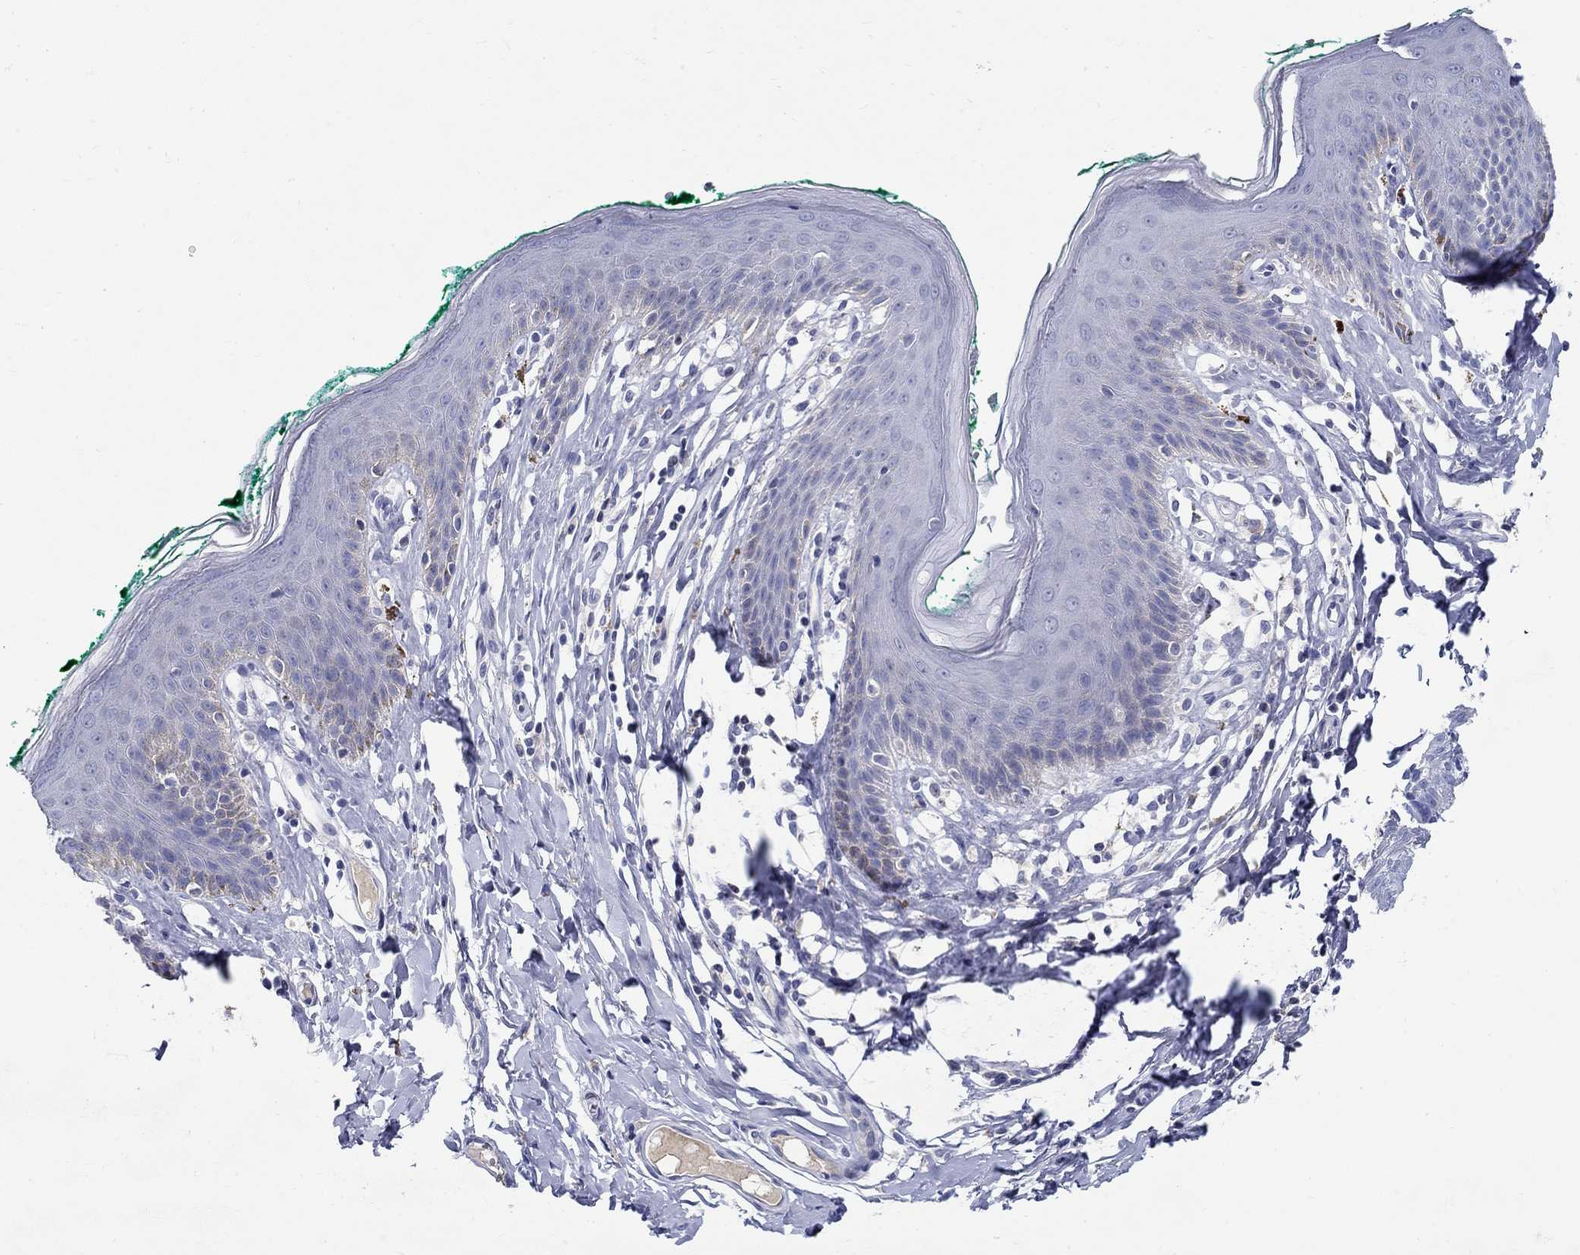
{"staining": {"intensity": "negative", "quantity": "none", "location": "none"}, "tissue": "skin", "cell_type": "Epidermal cells", "image_type": "normal", "snomed": [{"axis": "morphology", "description": "Normal tissue, NOS"}, {"axis": "topography", "description": "Vulva"}], "caption": "There is no significant expression in epidermal cells of skin. (DAB immunohistochemistry visualized using brightfield microscopy, high magnification).", "gene": "CRYGA", "patient": {"sex": "female", "age": 66}}